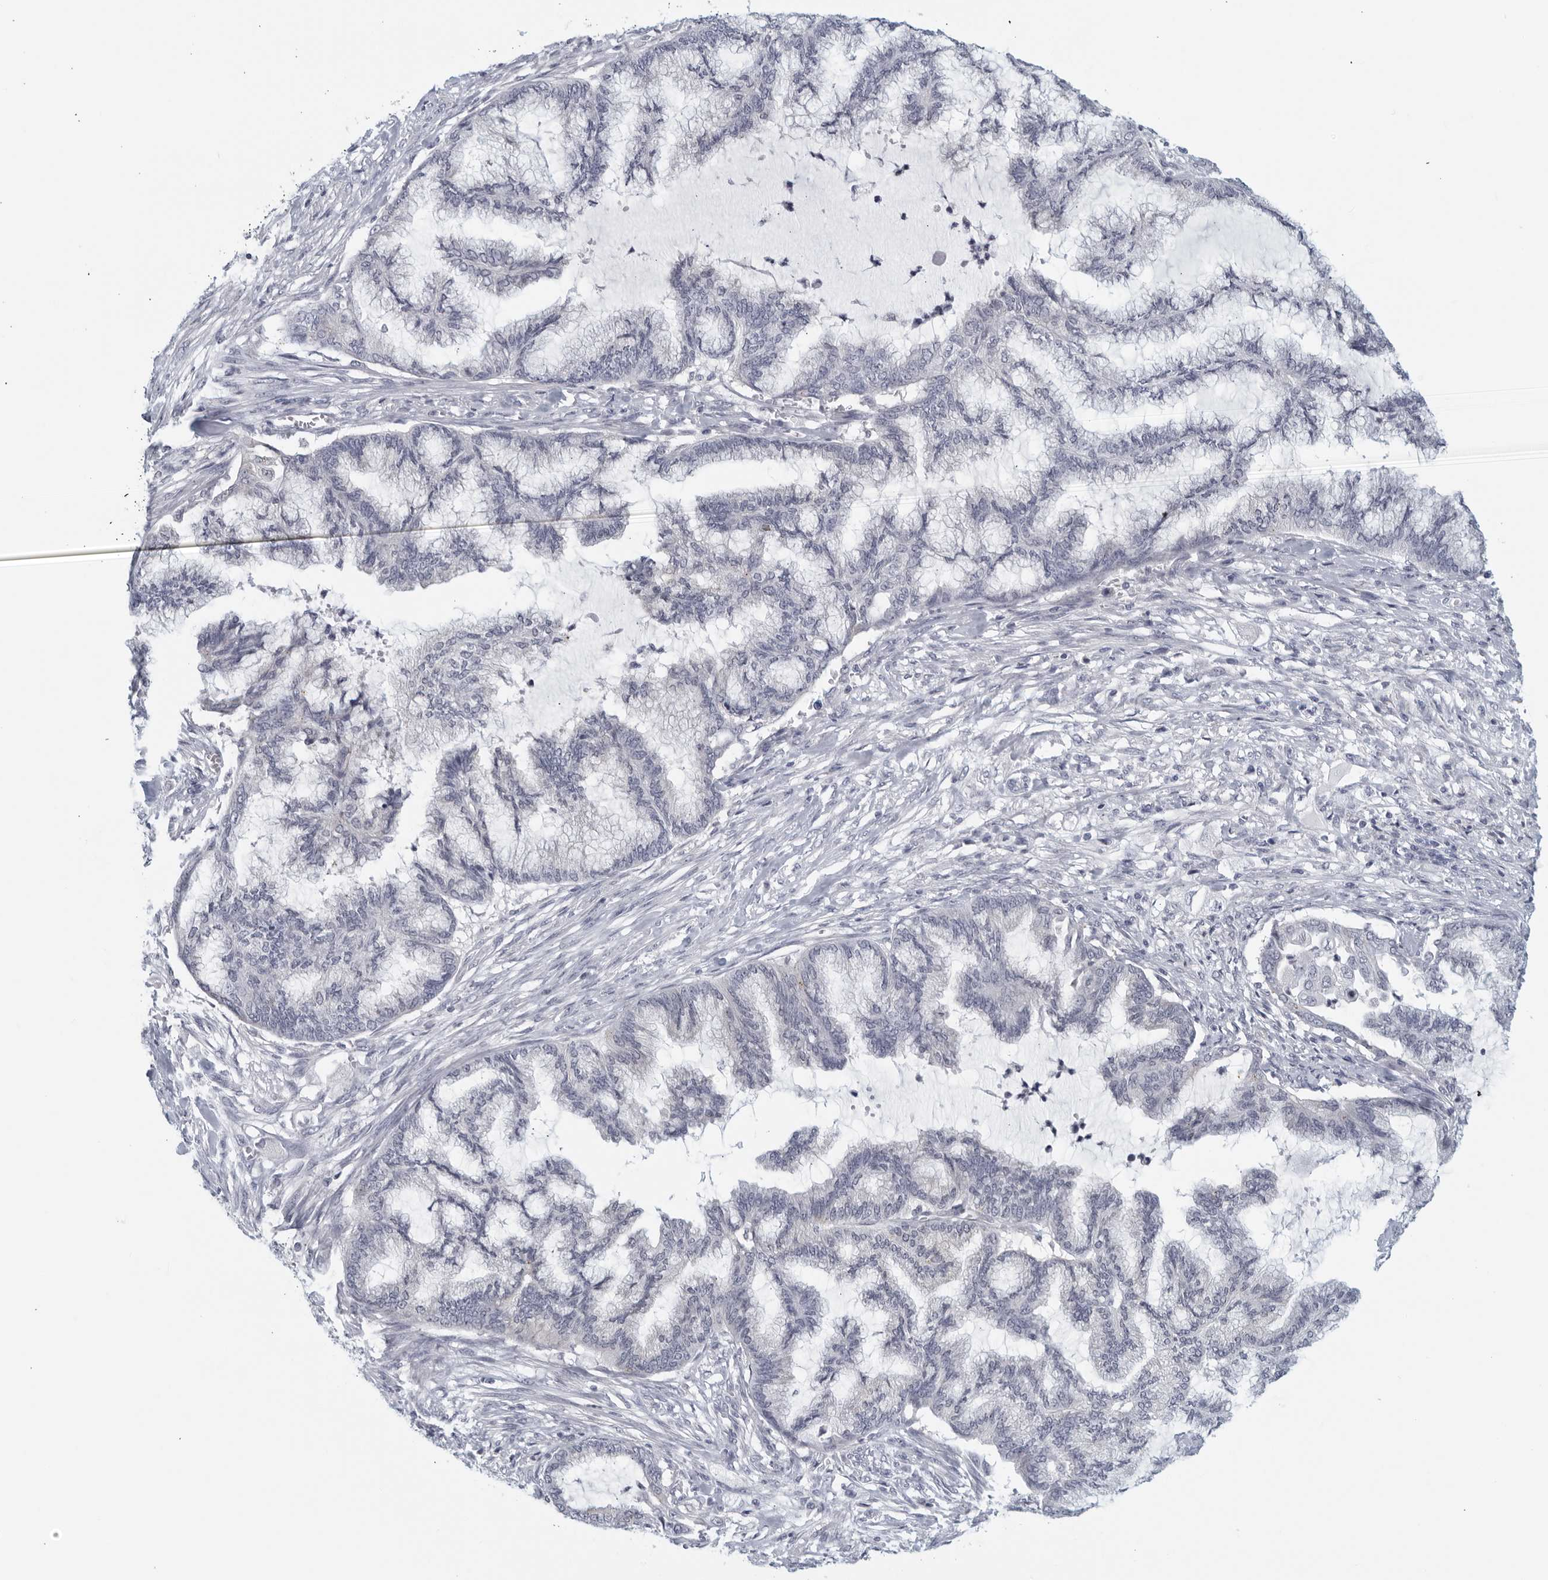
{"staining": {"intensity": "negative", "quantity": "none", "location": "none"}, "tissue": "endometrial cancer", "cell_type": "Tumor cells", "image_type": "cancer", "snomed": [{"axis": "morphology", "description": "Adenocarcinoma, NOS"}, {"axis": "topography", "description": "Endometrium"}], "caption": "This image is of endometrial cancer stained with IHC to label a protein in brown with the nuclei are counter-stained blue. There is no staining in tumor cells.", "gene": "MATN1", "patient": {"sex": "female", "age": 86}}